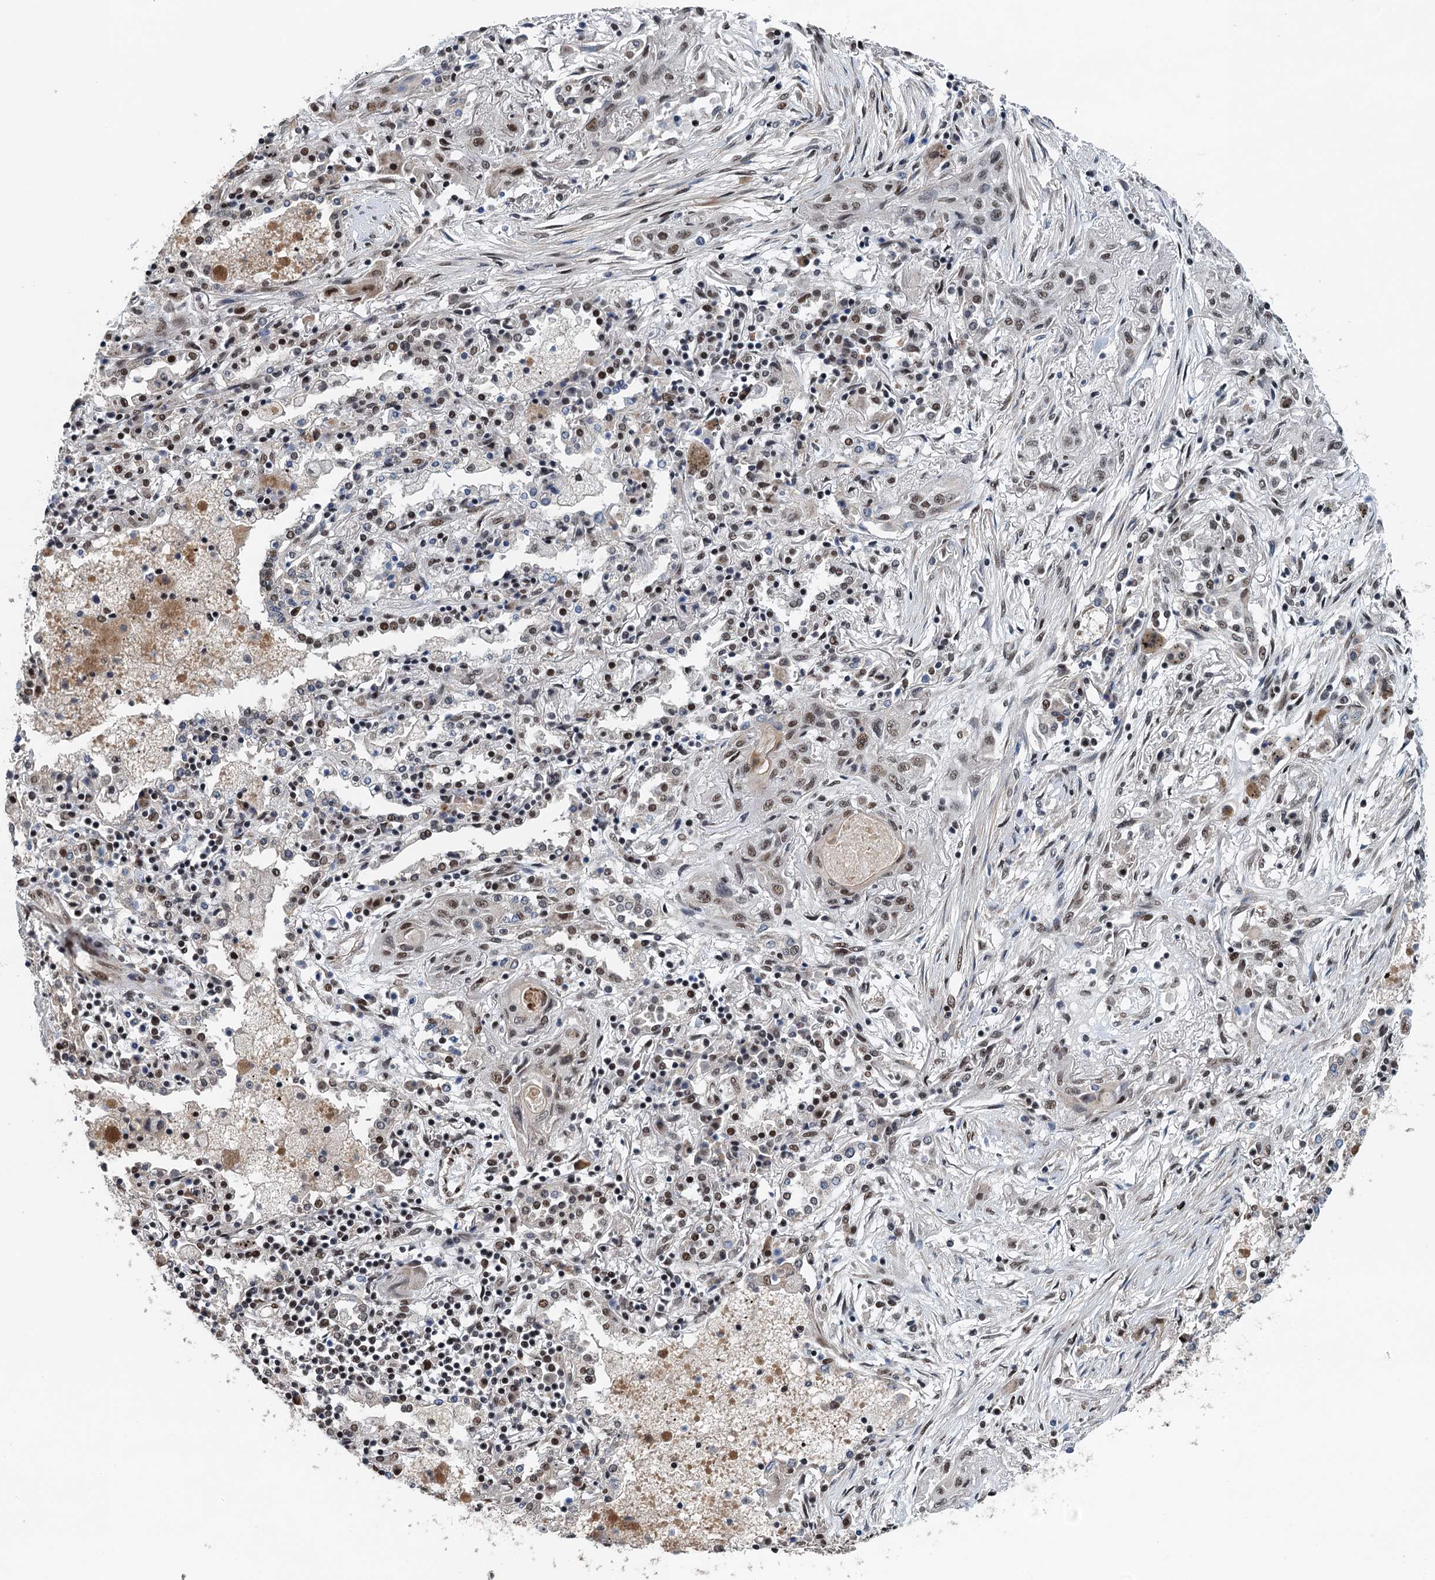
{"staining": {"intensity": "weak", "quantity": ">75%", "location": "nuclear"}, "tissue": "lung cancer", "cell_type": "Tumor cells", "image_type": "cancer", "snomed": [{"axis": "morphology", "description": "Squamous cell carcinoma, NOS"}, {"axis": "topography", "description": "Lung"}], "caption": "Immunohistochemical staining of lung cancer (squamous cell carcinoma) demonstrates low levels of weak nuclear protein positivity in approximately >75% of tumor cells.", "gene": "MTA3", "patient": {"sex": "female", "age": 47}}